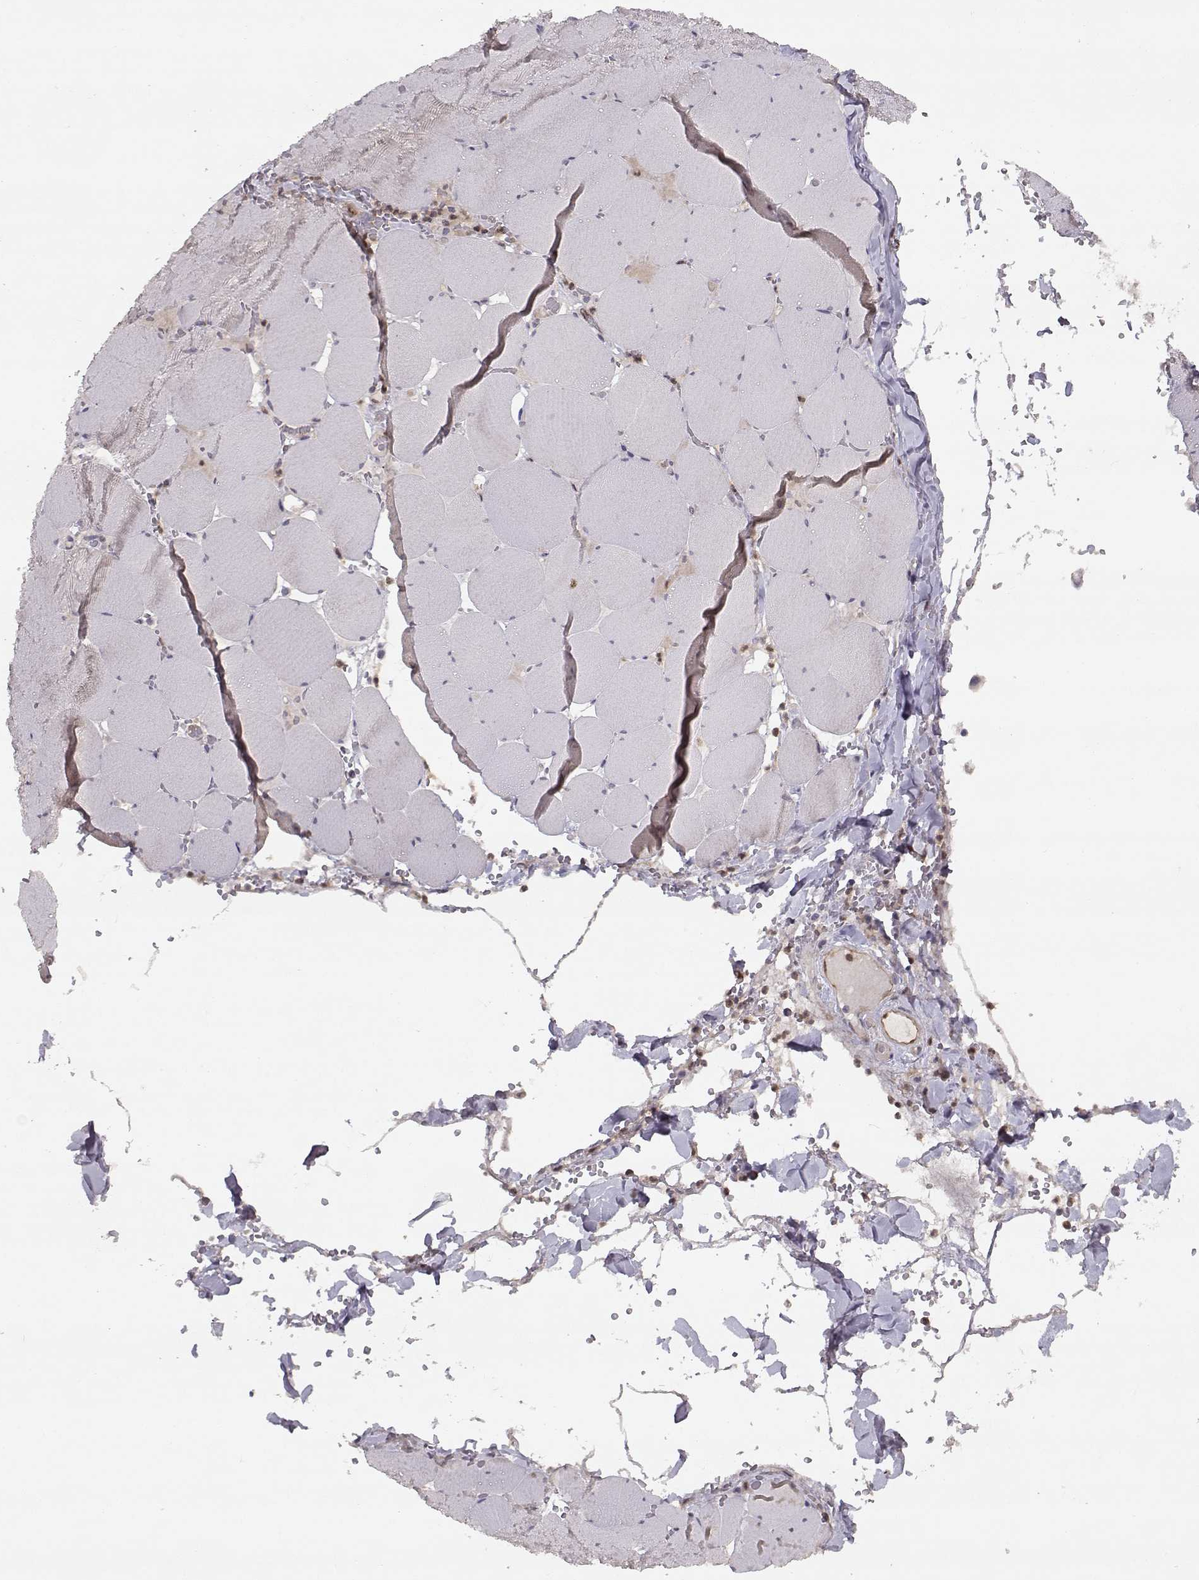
{"staining": {"intensity": "negative", "quantity": "none", "location": "none"}, "tissue": "skeletal muscle", "cell_type": "Myocytes", "image_type": "normal", "snomed": [{"axis": "morphology", "description": "Normal tissue, NOS"}, {"axis": "morphology", "description": "Malignant melanoma, Metastatic site"}, {"axis": "topography", "description": "Skeletal muscle"}], "caption": "Benign skeletal muscle was stained to show a protein in brown. There is no significant staining in myocytes.", "gene": "BMX", "patient": {"sex": "male", "age": 50}}